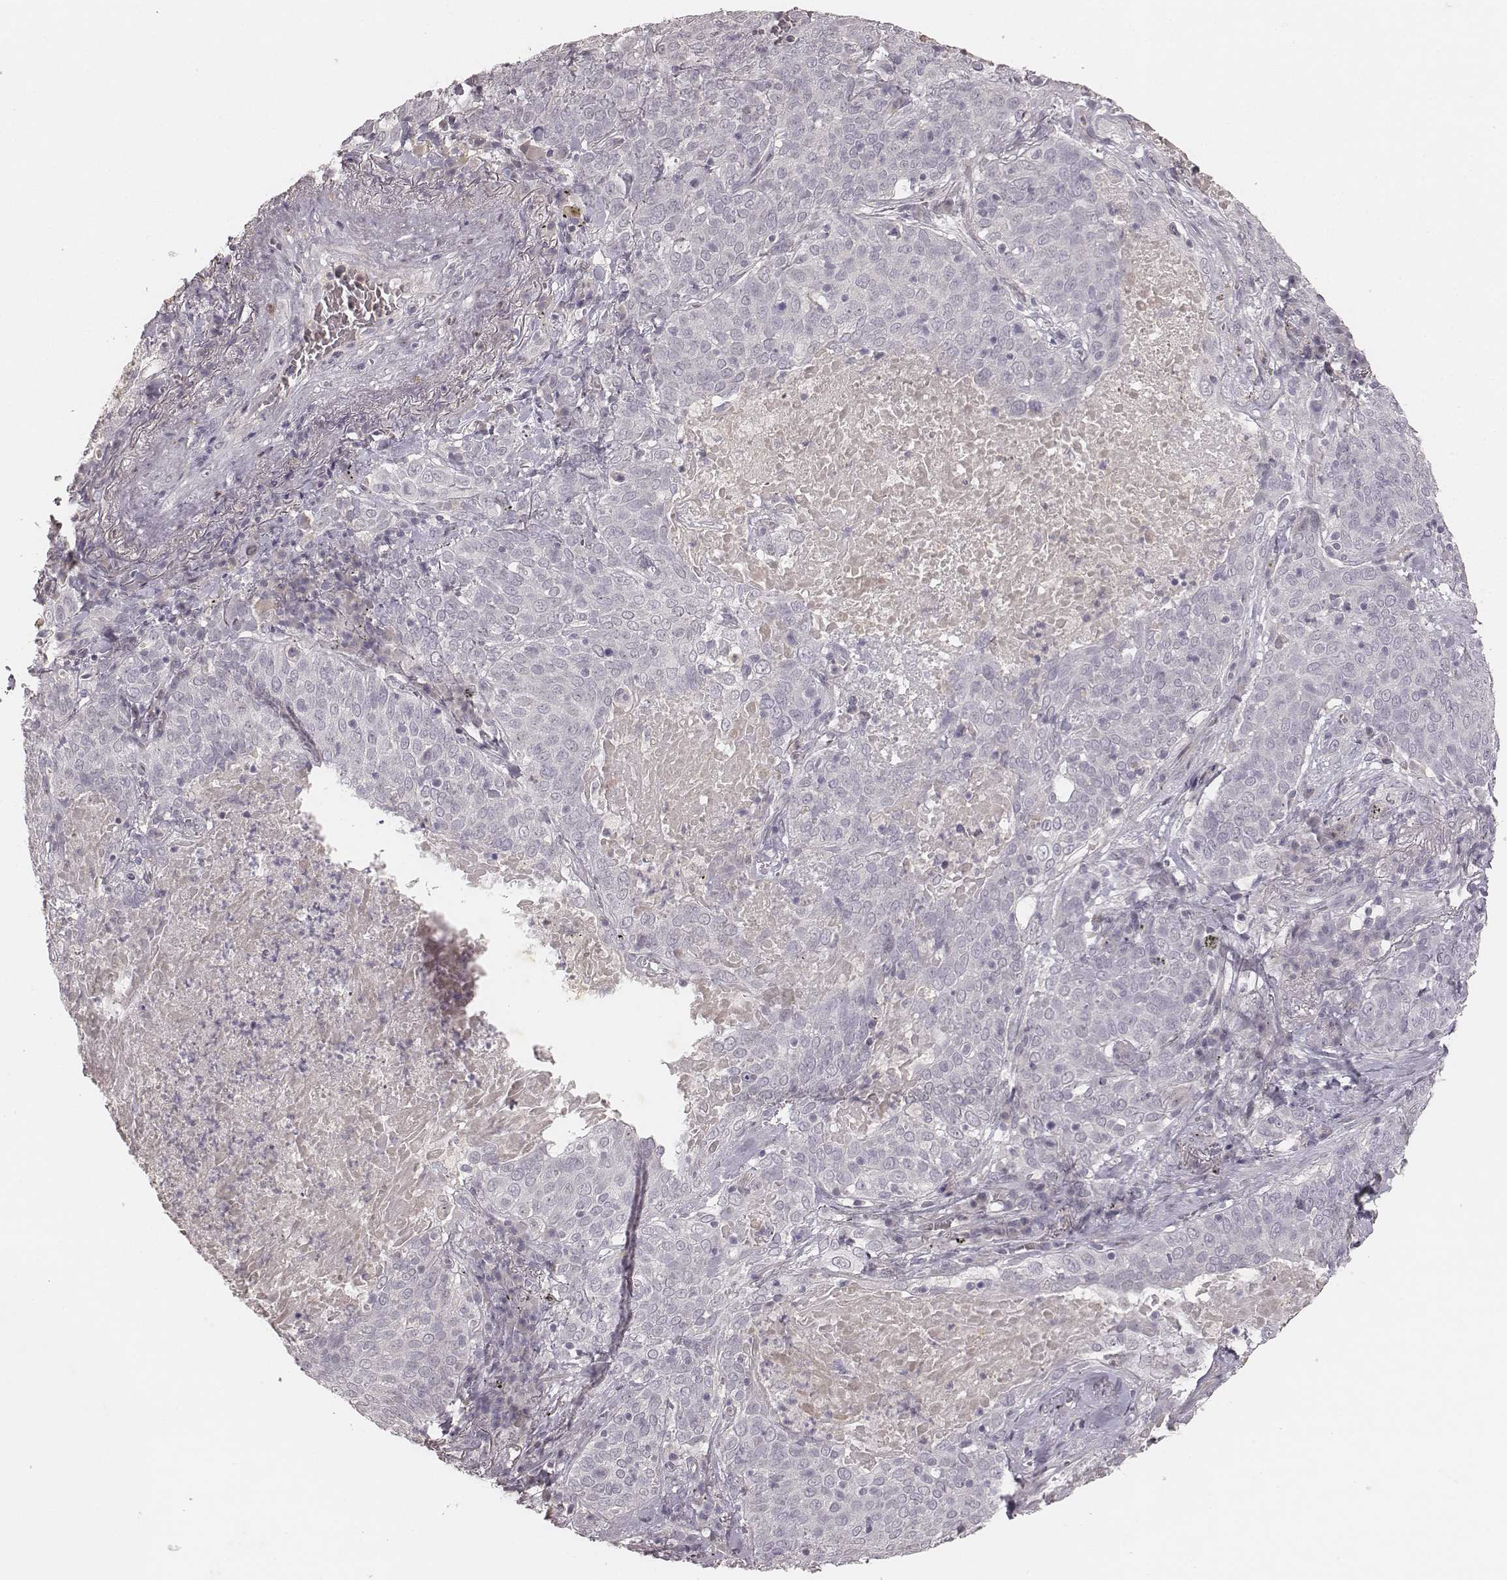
{"staining": {"intensity": "negative", "quantity": "none", "location": "none"}, "tissue": "lung cancer", "cell_type": "Tumor cells", "image_type": "cancer", "snomed": [{"axis": "morphology", "description": "Squamous cell carcinoma, NOS"}, {"axis": "topography", "description": "Lung"}], "caption": "Image shows no protein staining in tumor cells of lung cancer (squamous cell carcinoma) tissue. The staining is performed using DAB (3,3'-diaminobenzidine) brown chromogen with nuclei counter-stained in using hematoxylin.", "gene": "MADCAM1", "patient": {"sex": "male", "age": 82}}